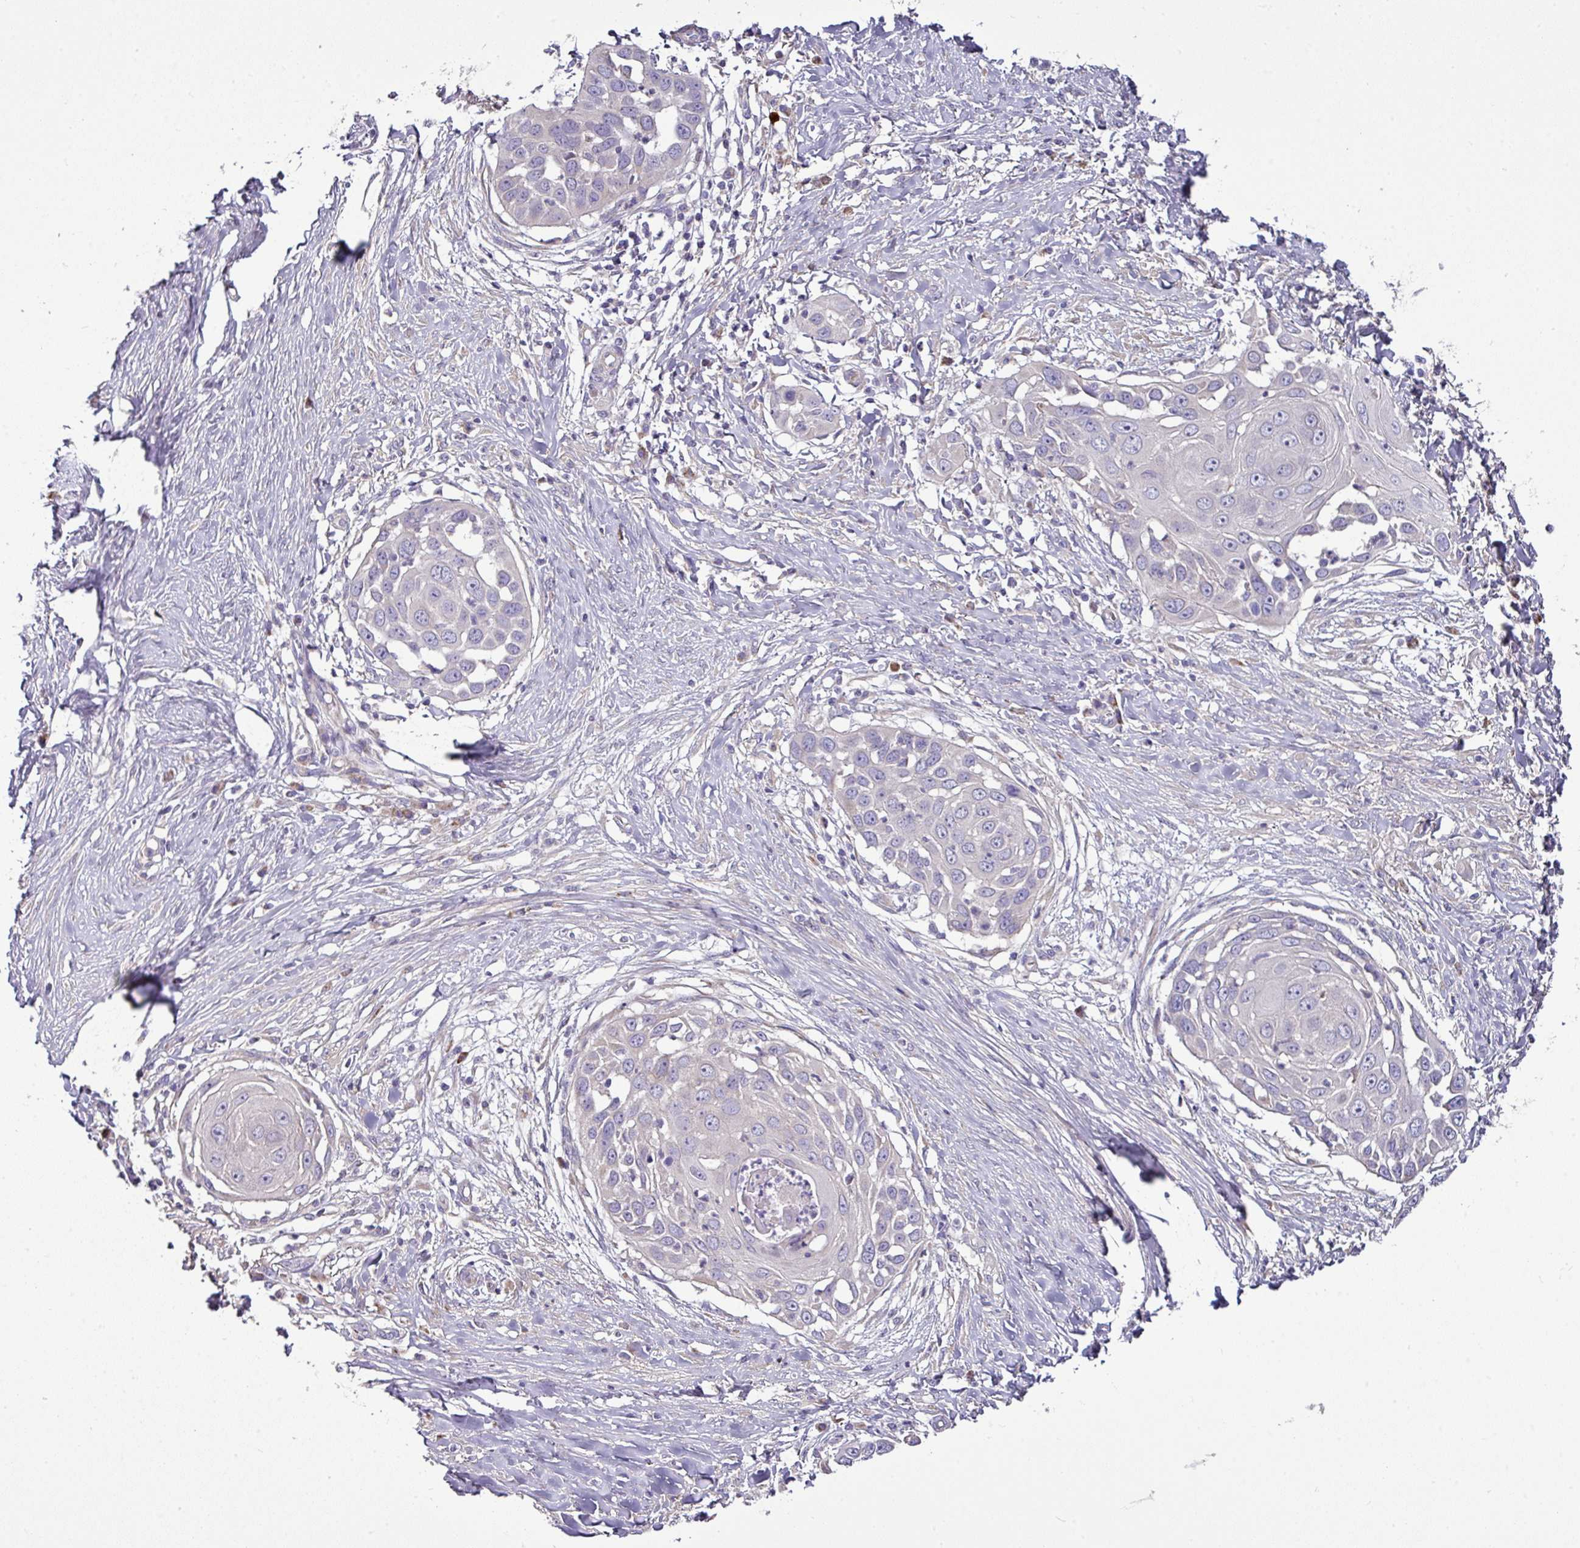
{"staining": {"intensity": "negative", "quantity": "none", "location": "none"}, "tissue": "skin cancer", "cell_type": "Tumor cells", "image_type": "cancer", "snomed": [{"axis": "morphology", "description": "Squamous cell carcinoma, NOS"}, {"axis": "topography", "description": "Skin"}], "caption": "The IHC micrograph has no significant positivity in tumor cells of skin squamous cell carcinoma tissue. The staining was performed using DAB to visualize the protein expression in brown, while the nuclei were stained in blue with hematoxylin (Magnification: 20x).", "gene": "GAN", "patient": {"sex": "female", "age": 44}}